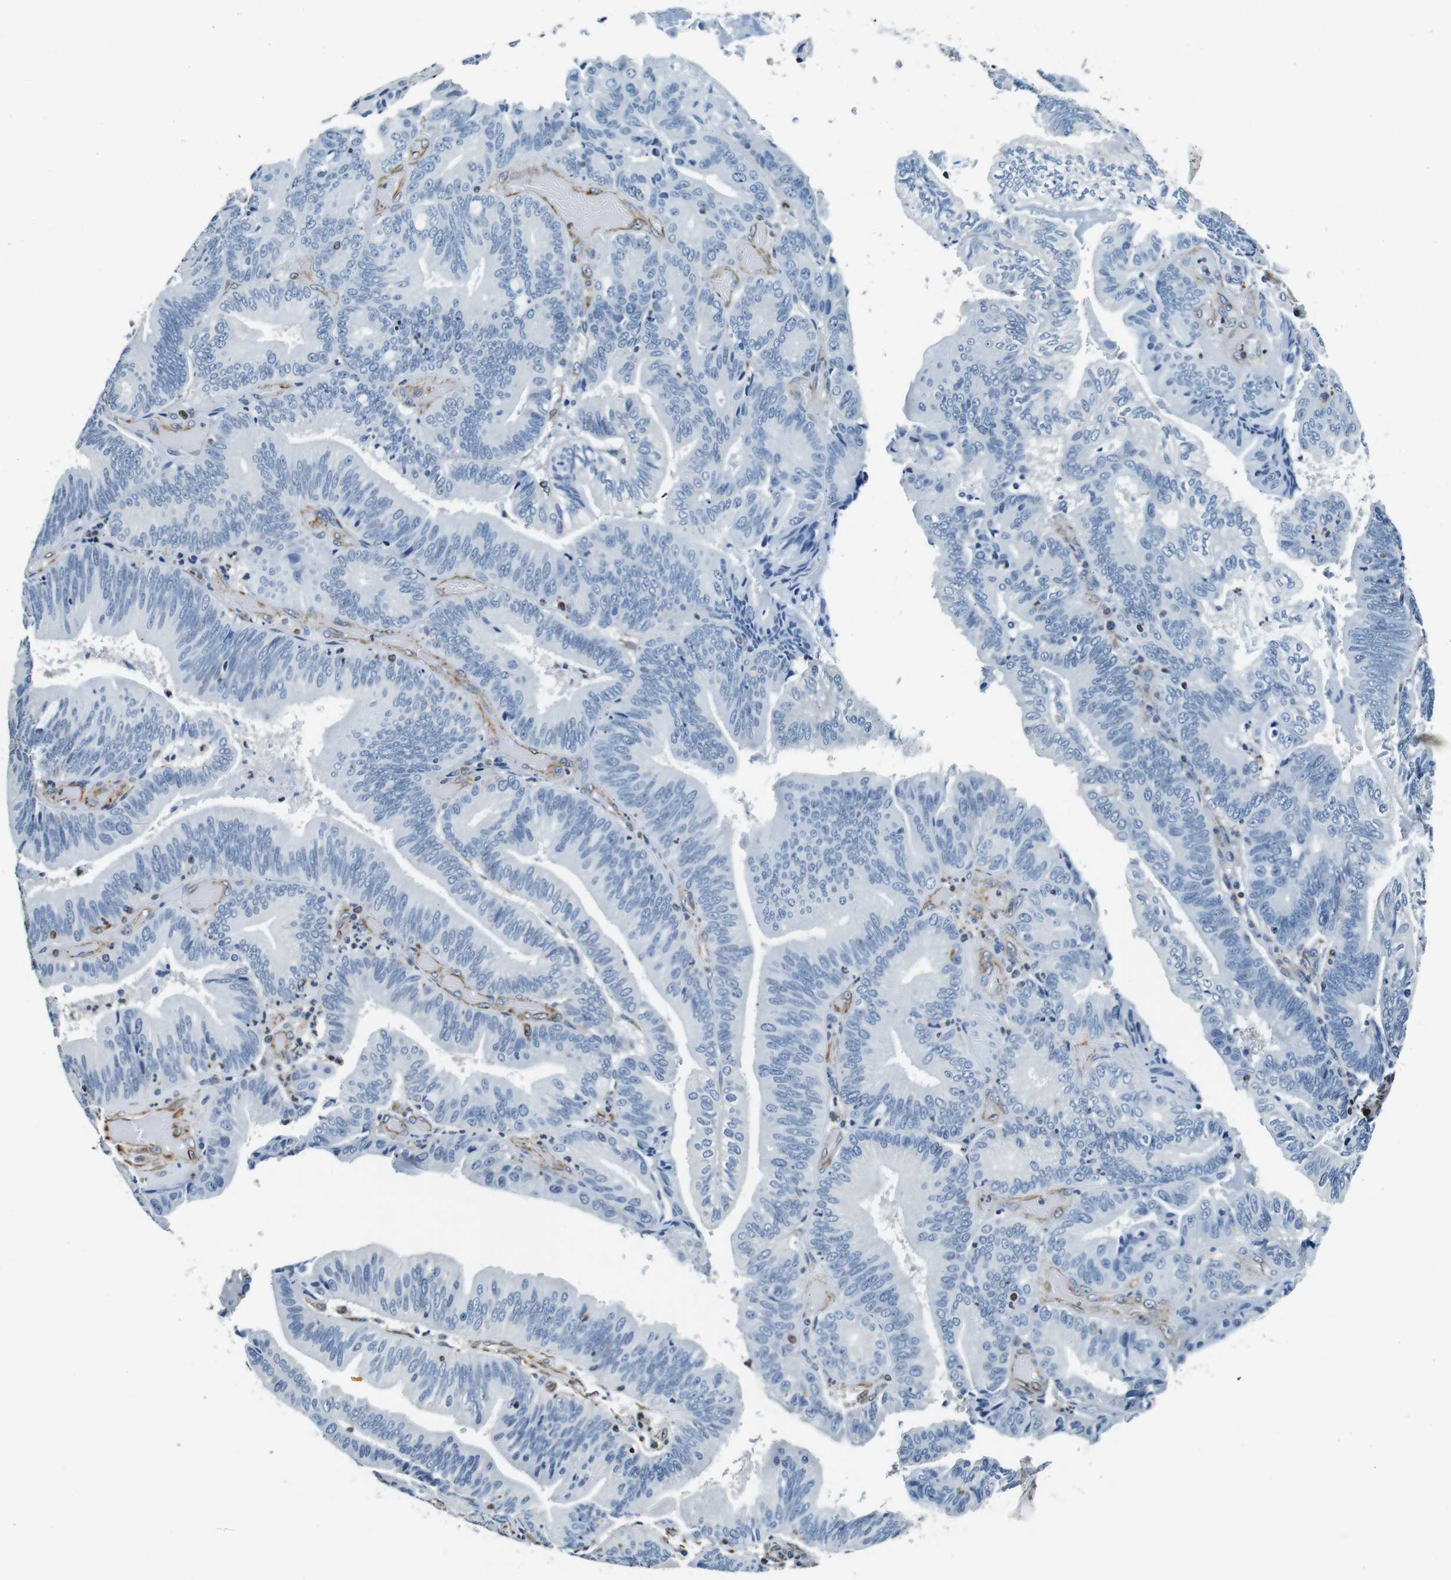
{"staining": {"intensity": "negative", "quantity": "none", "location": "none"}, "tissue": "pancreatic cancer", "cell_type": "Tumor cells", "image_type": "cancer", "snomed": [{"axis": "morphology", "description": "Adenocarcinoma, NOS"}, {"axis": "topography", "description": "Pancreas"}], "caption": "There is no significant positivity in tumor cells of pancreatic cancer (adenocarcinoma). The staining is performed using DAB (3,3'-diaminobenzidine) brown chromogen with nuclei counter-stained in using hematoxylin.", "gene": "GJE1", "patient": {"sex": "male", "age": 82}}